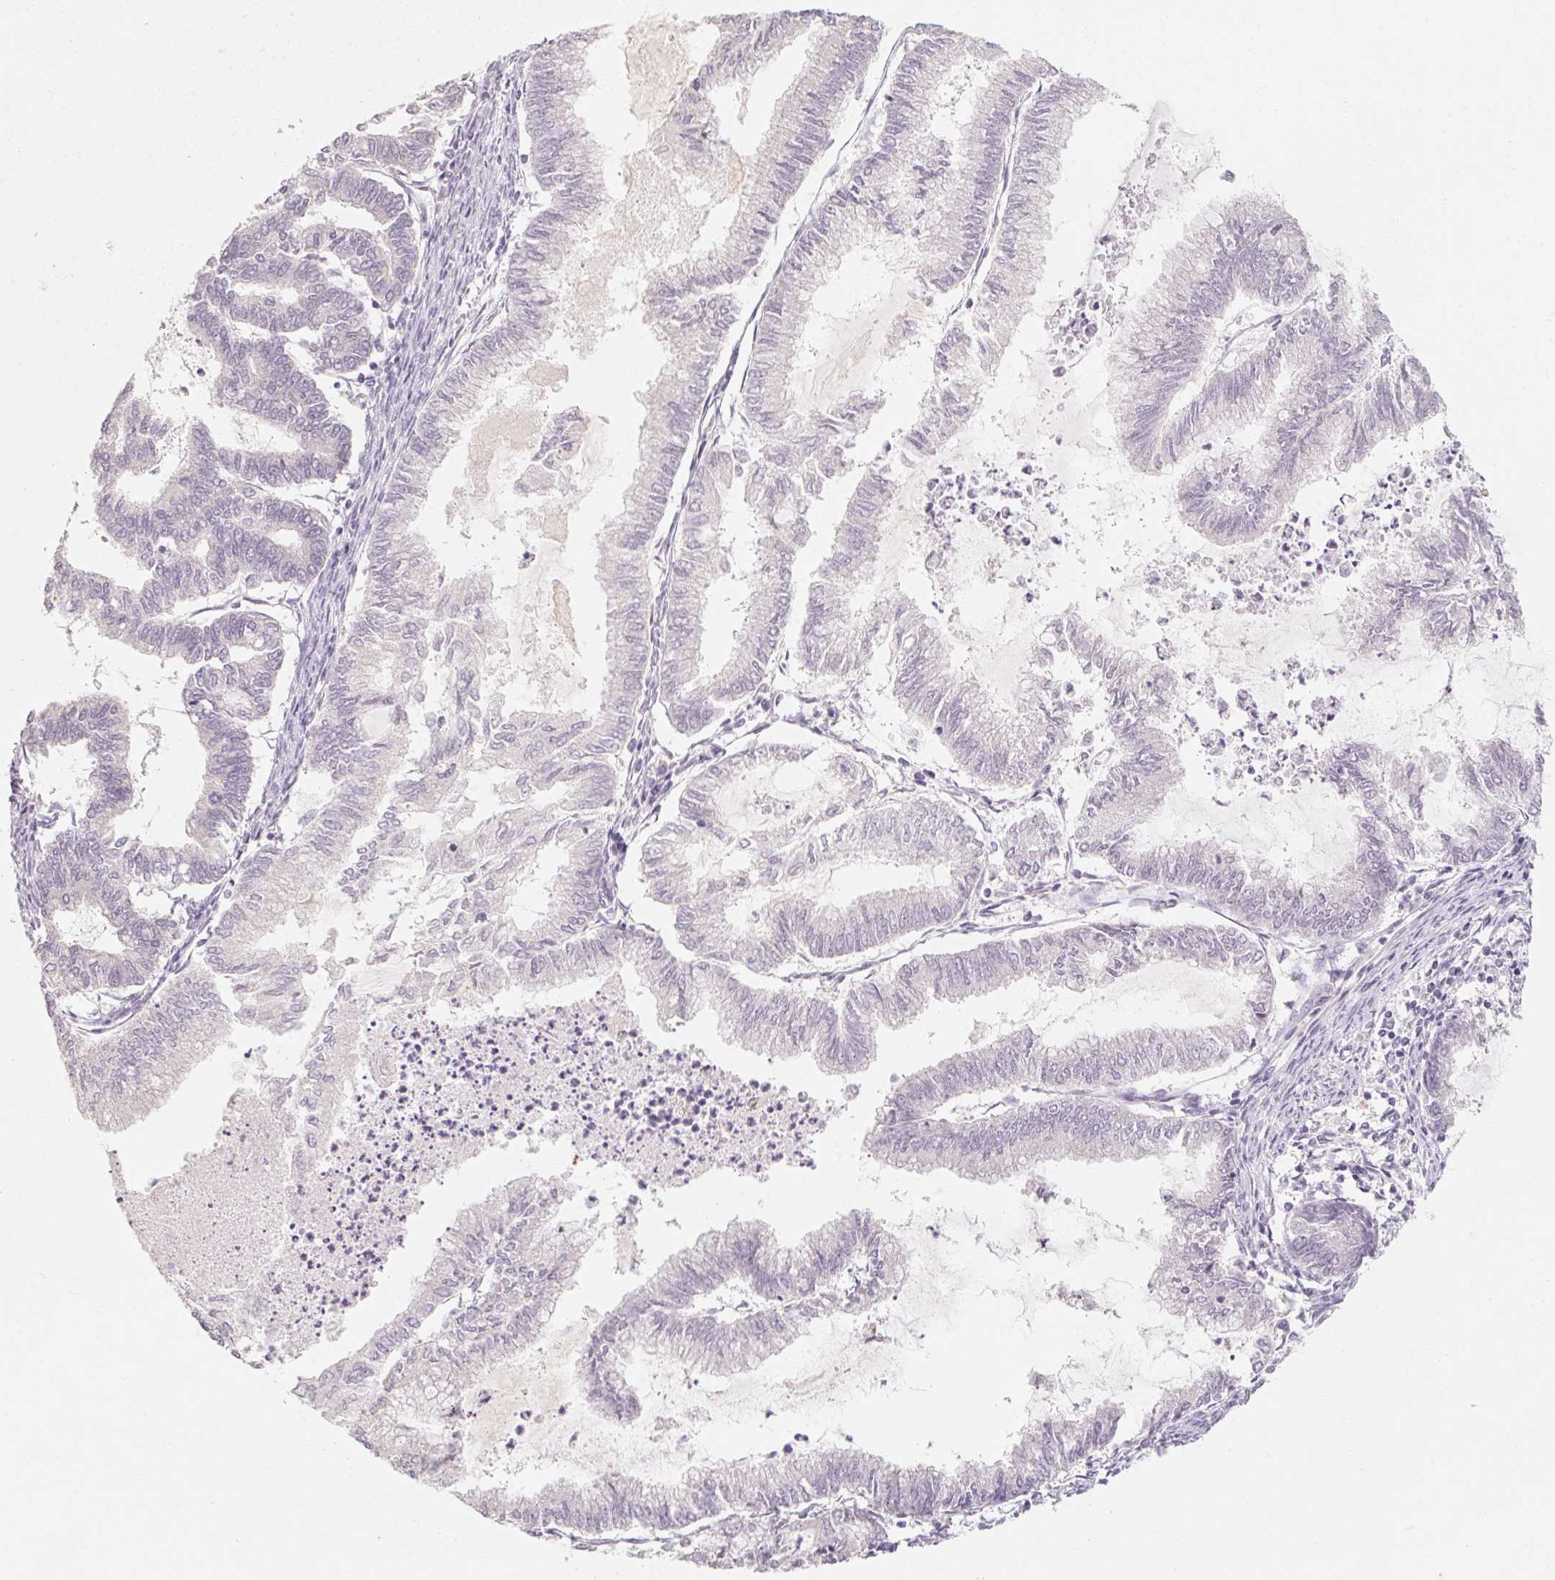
{"staining": {"intensity": "negative", "quantity": "none", "location": "none"}, "tissue": "endometrial cancer", "cell_type": "Tumor cells", "image_type": "cancer", "snomed": [{"axis": "morphology", "description": "Adenocarcinoma, NOS"}, {"axis": "topography", "description": "Endometrium"}], "caption": "Endometrial cancer stained for a protein using immunohistochemistry displays no positivity tumor cells.", "gene": "CAPZA3", "patient": {"sex": "female", "age": 79}}